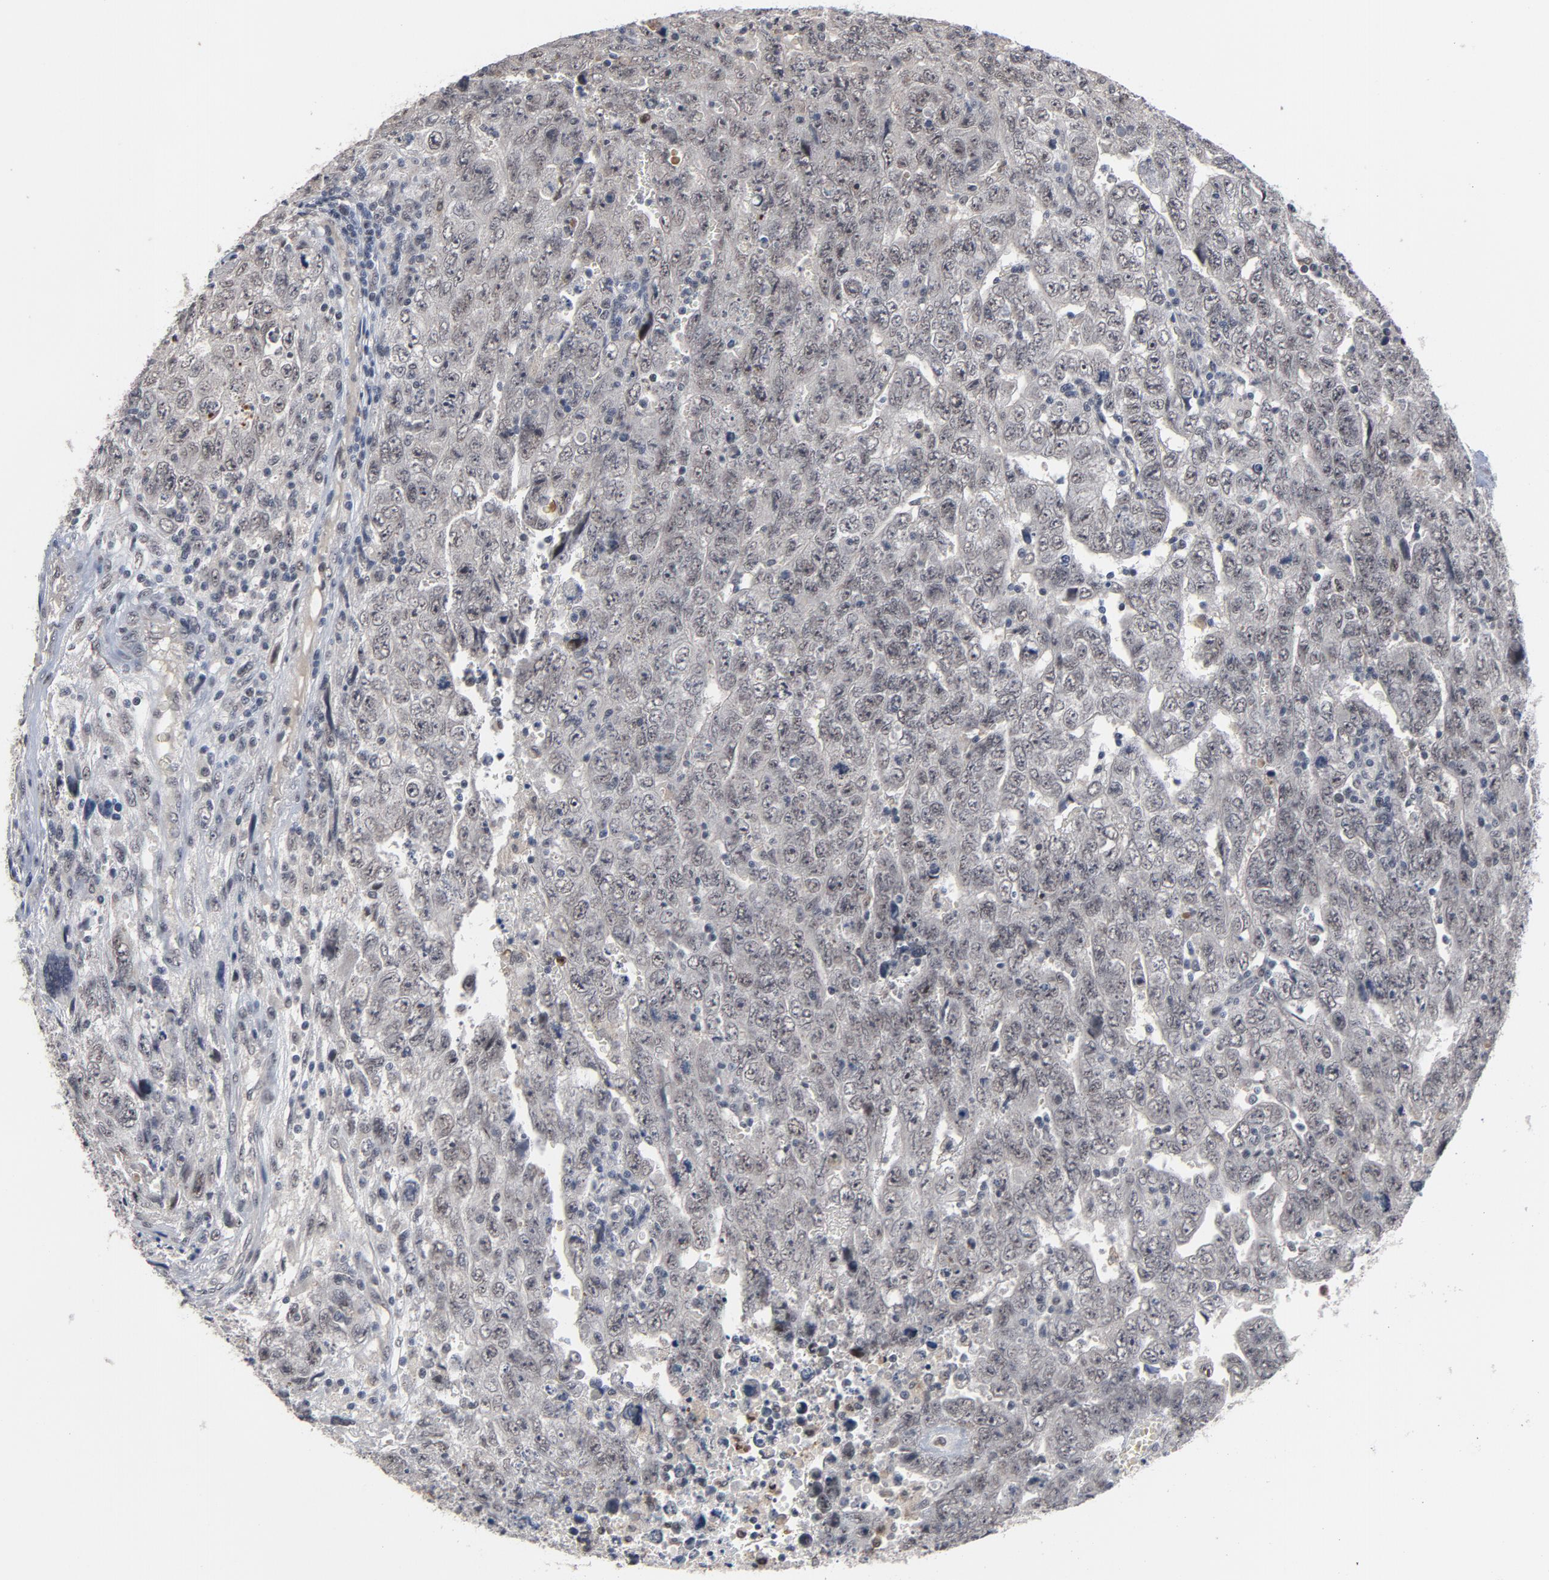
{"staining": {"intensity": "negative", "quantity": "none", "location": "none"}, "tissue": "testis cancer", "cell_type": "Tumor cells", "image_type": "cancer", "snomed": [{"axis": "morphology", "description": "Carcinoma, Embryonal, NOS"}, {"axis": "topography", "description": "Testis"}], "caption": "Human testis cancer (embryonal carcinoma) stained for a protein using IHC demonstrates no positivity in tumor cells.", "gene": "RTL5", "patient": {"sex": "male", "age": 28}}